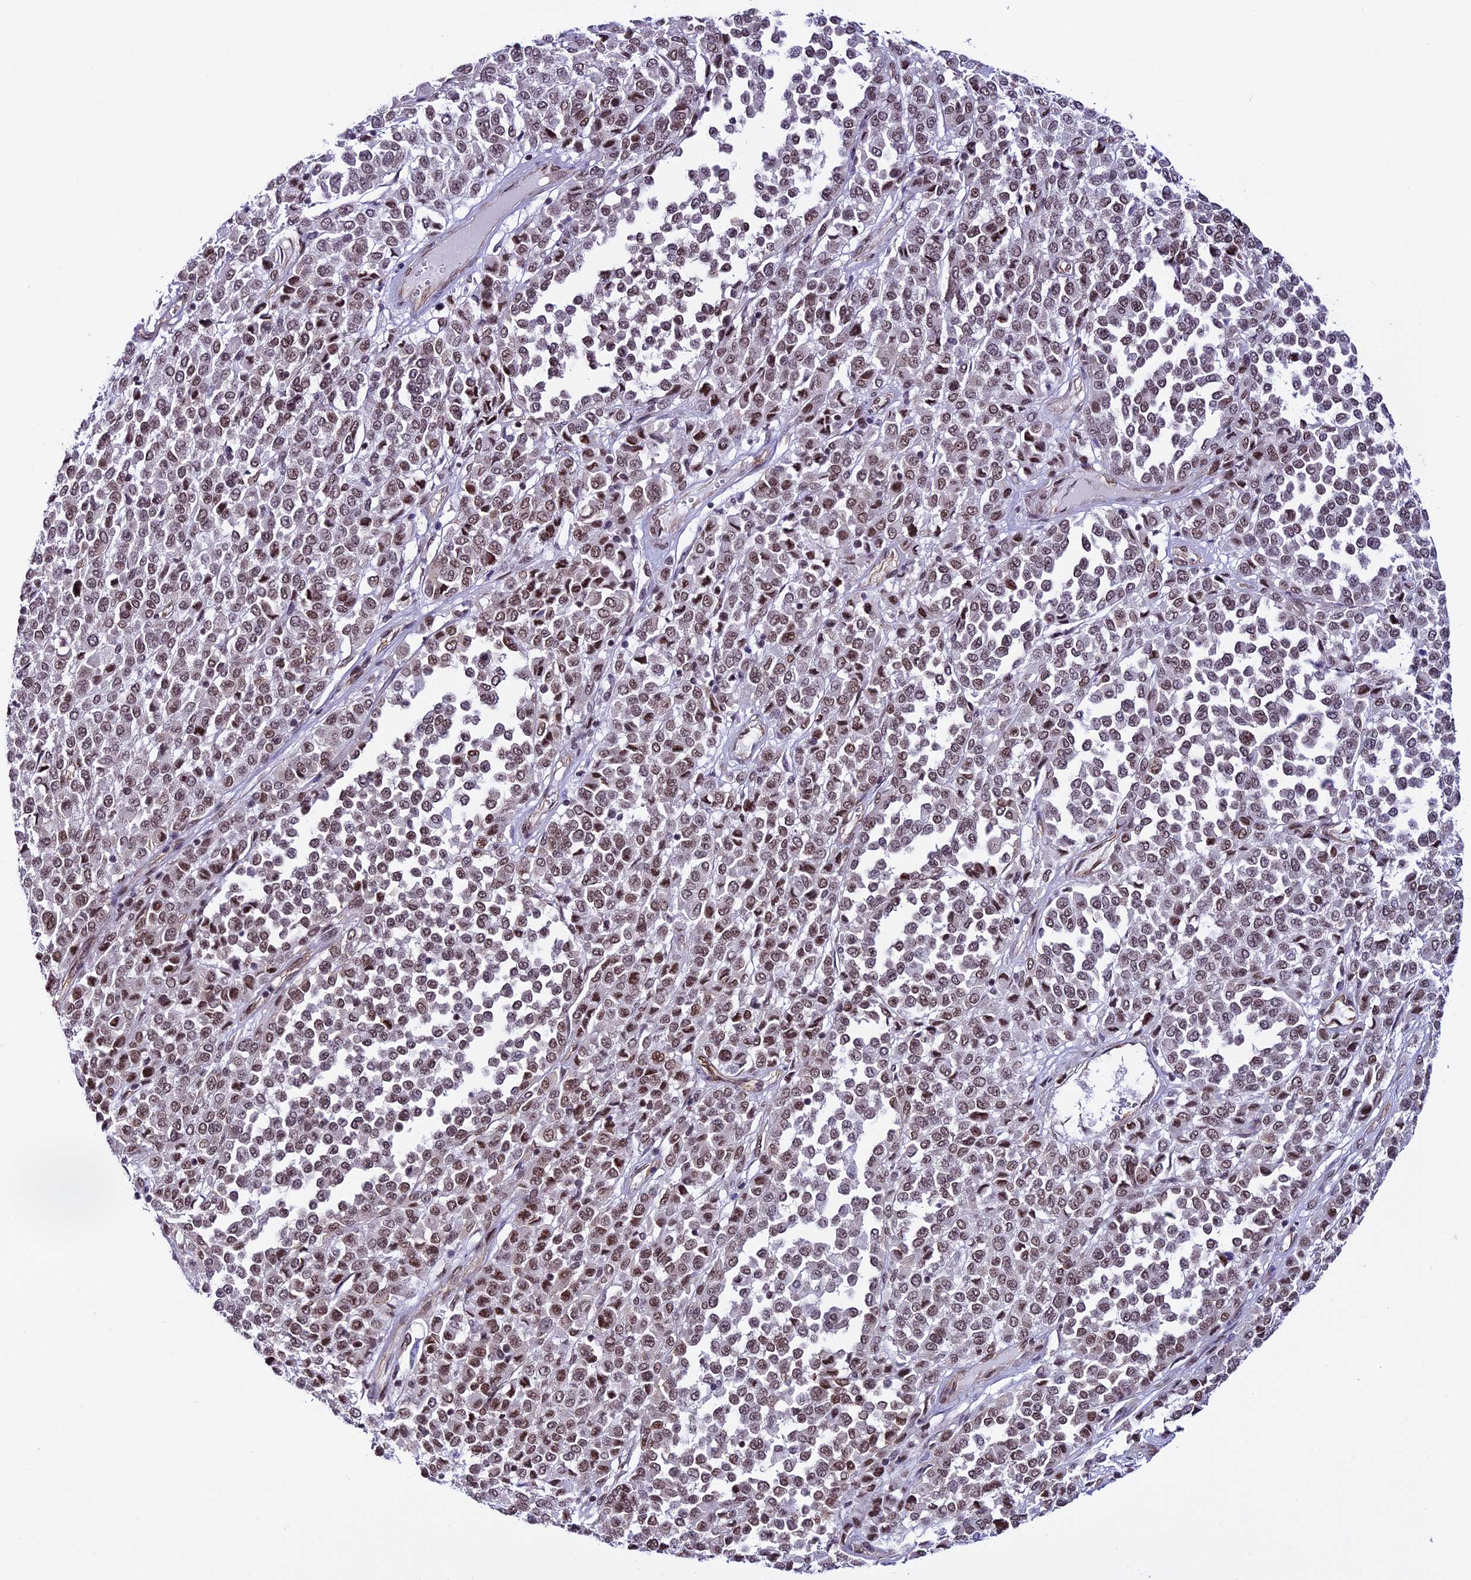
{"staining": {"intensity": "moderate", "quantity": ">75%", "location": "nuclear"}, "tissue": "melanoma", "cell_type": "Tumor cells", "image_type": "cancer", "snomed": [{"axis": "morphology", "description": "Malignant melanoma, Metastatic site"}, {"axis": "topography", "description": "Pancreas"}], "caption": "A brown stain labels moderate nuclear expression of a protein in melanoma tumor cells.", "gene": "MPHOSPH8", "patient": {"sex": "female", "age": 30}}